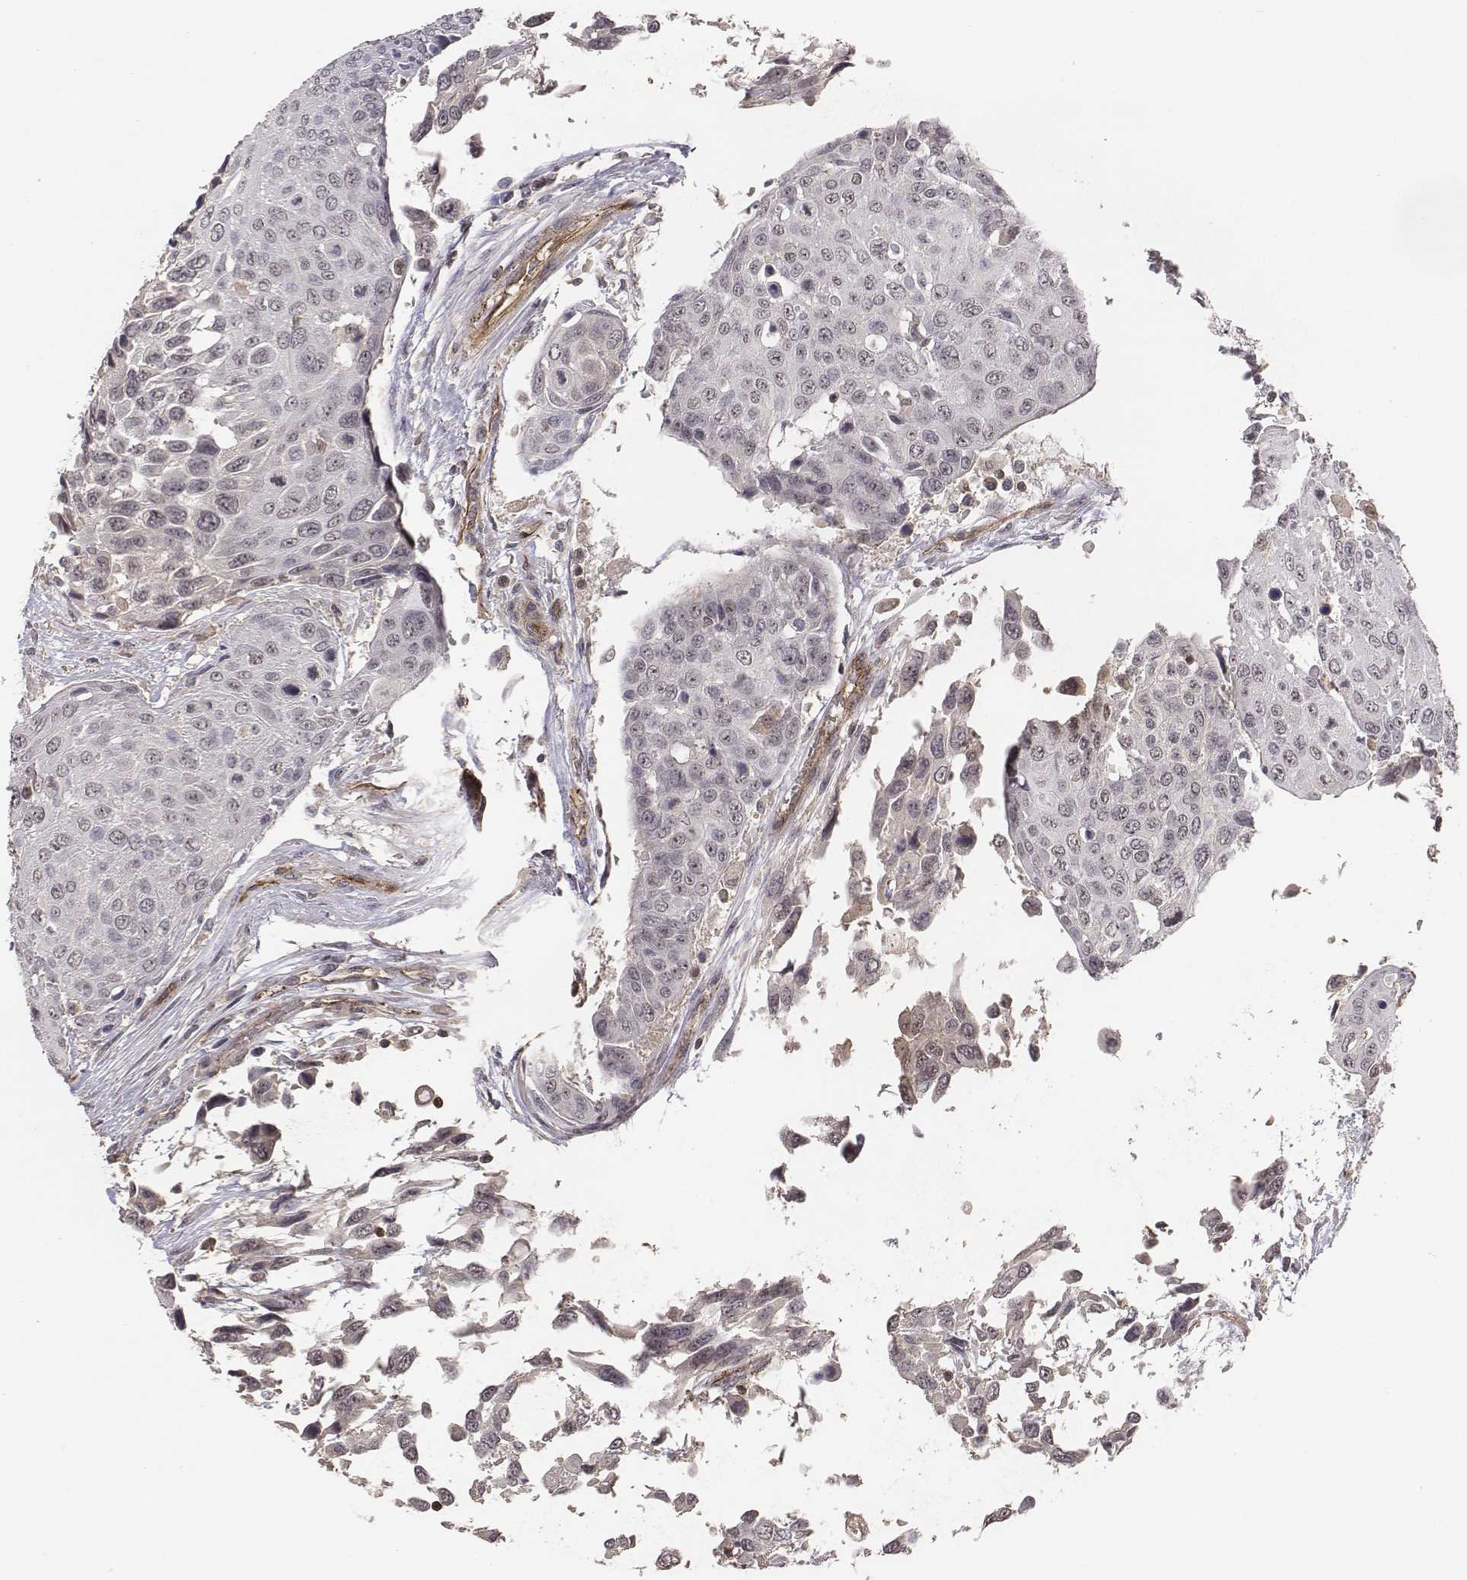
{"staining": {"intensity": "negative", "quantity": "none", "location": "none"}, "tissue": "urothelial cancer", "cell_type": "Tumor cells", "image_type": "cancer", "snomed": [{"axis": "morphology", "description": "Urothelial carcinoma, High grade"}, {"axis": "topography", "description": "Urinary bladder"}], "caption": "DAB (3,3'-diaminobenzidine) immunohistochemical staining of human high-grade urothelial carcinoma exhibits no significant staining in tumor cells.", "gene": "PTPRG", "patient": {"sex": "female", "age": 70}}